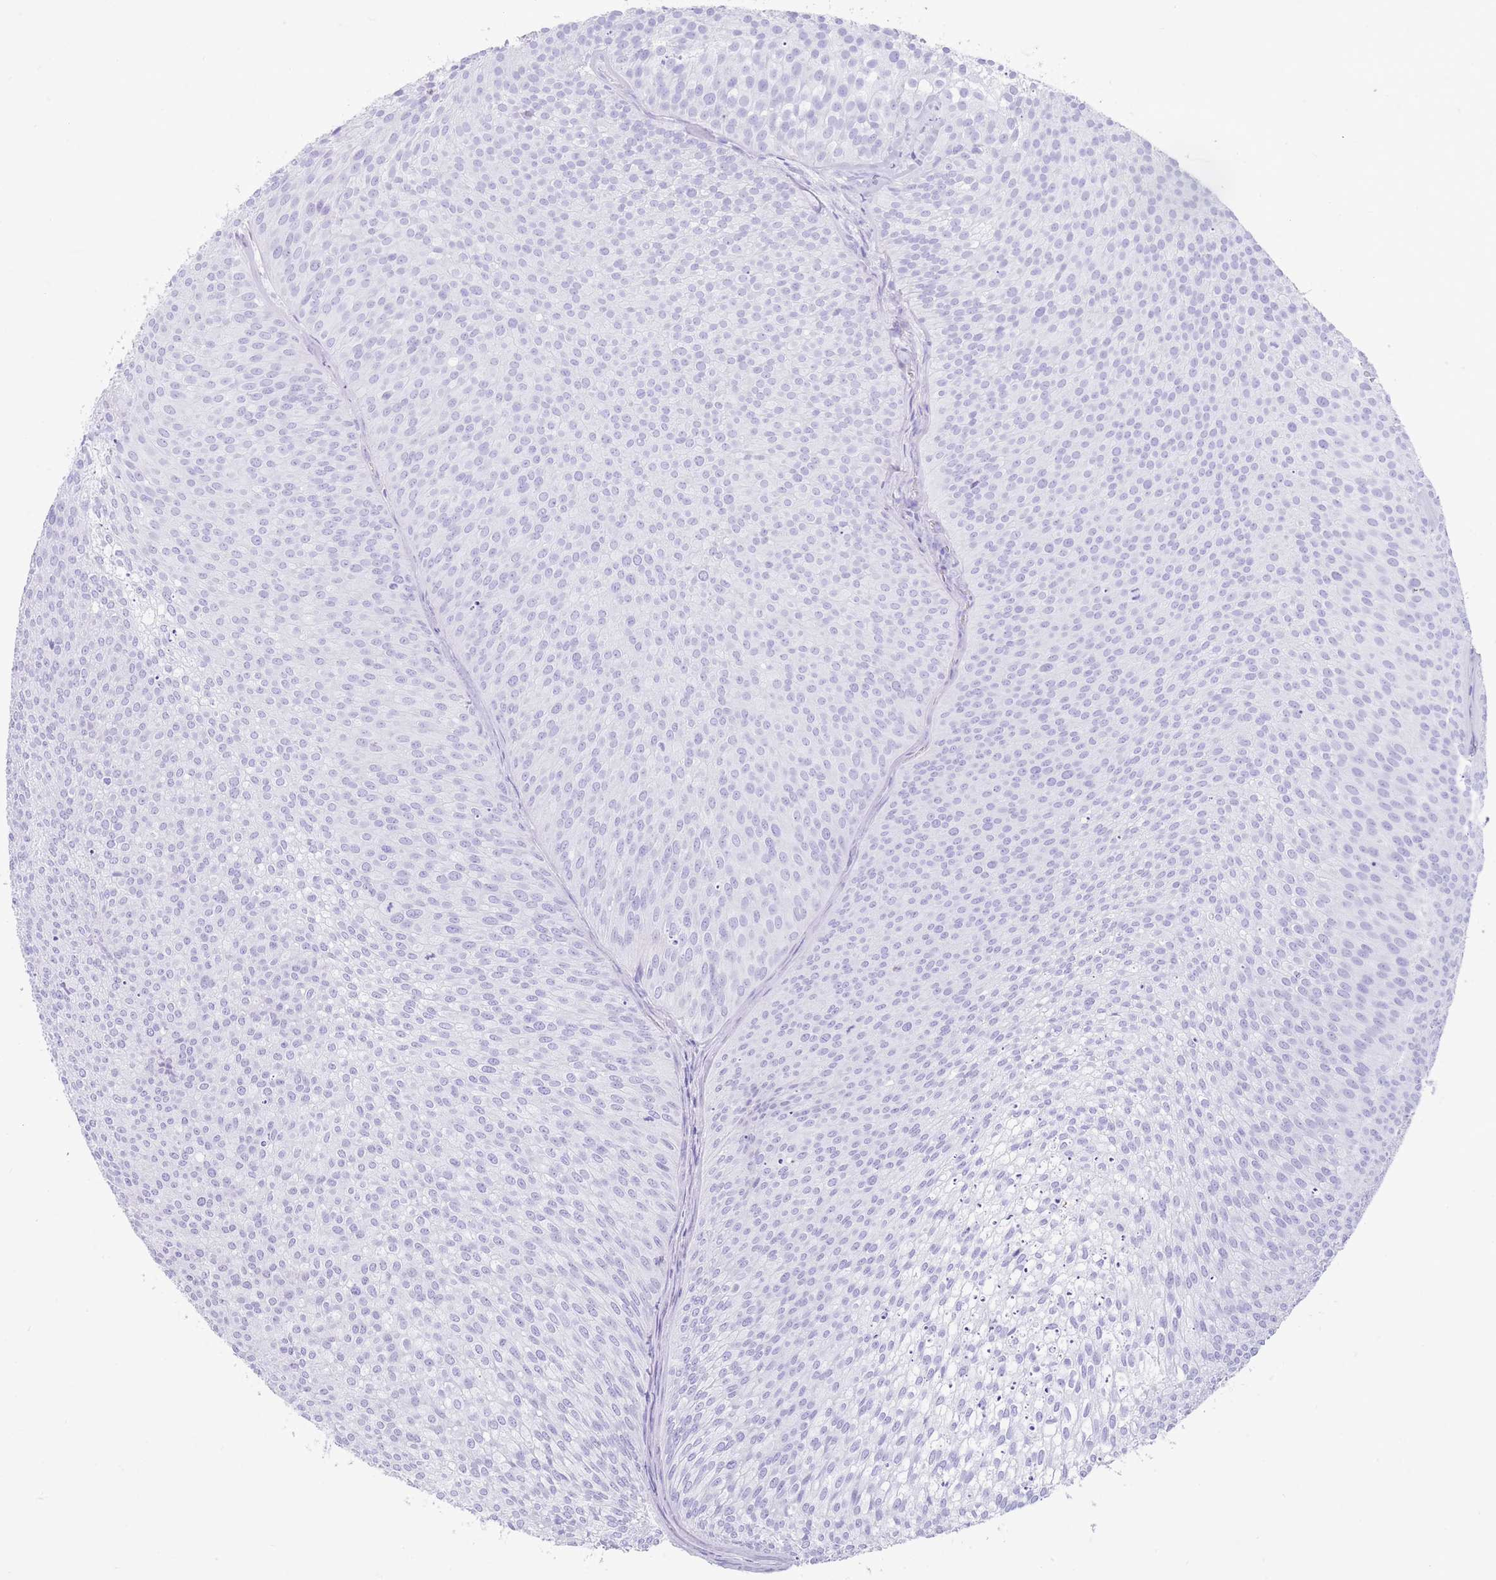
{"staining": {"intensity": "negative", "quantity": "none", "location": "none"}, "tissue": "urothelial cancer", "cell_type": "Tumor cells", "image_type": "cancer", "snomed": [{"axis": "morphology", "description": "Urothelial carcinoma, Low grade"}, {"axis": "topography", "description": "Urinary bladder"}], "caption": "IHC photomicrograph of neoplastic tissue: urothelial cancer stained with DAB (3,3'-diaminobenzidine) displays no significant protein positivity in tumor cells.", "gene": "ELOA2", "patient": {"sex": "male", "age": 91}}